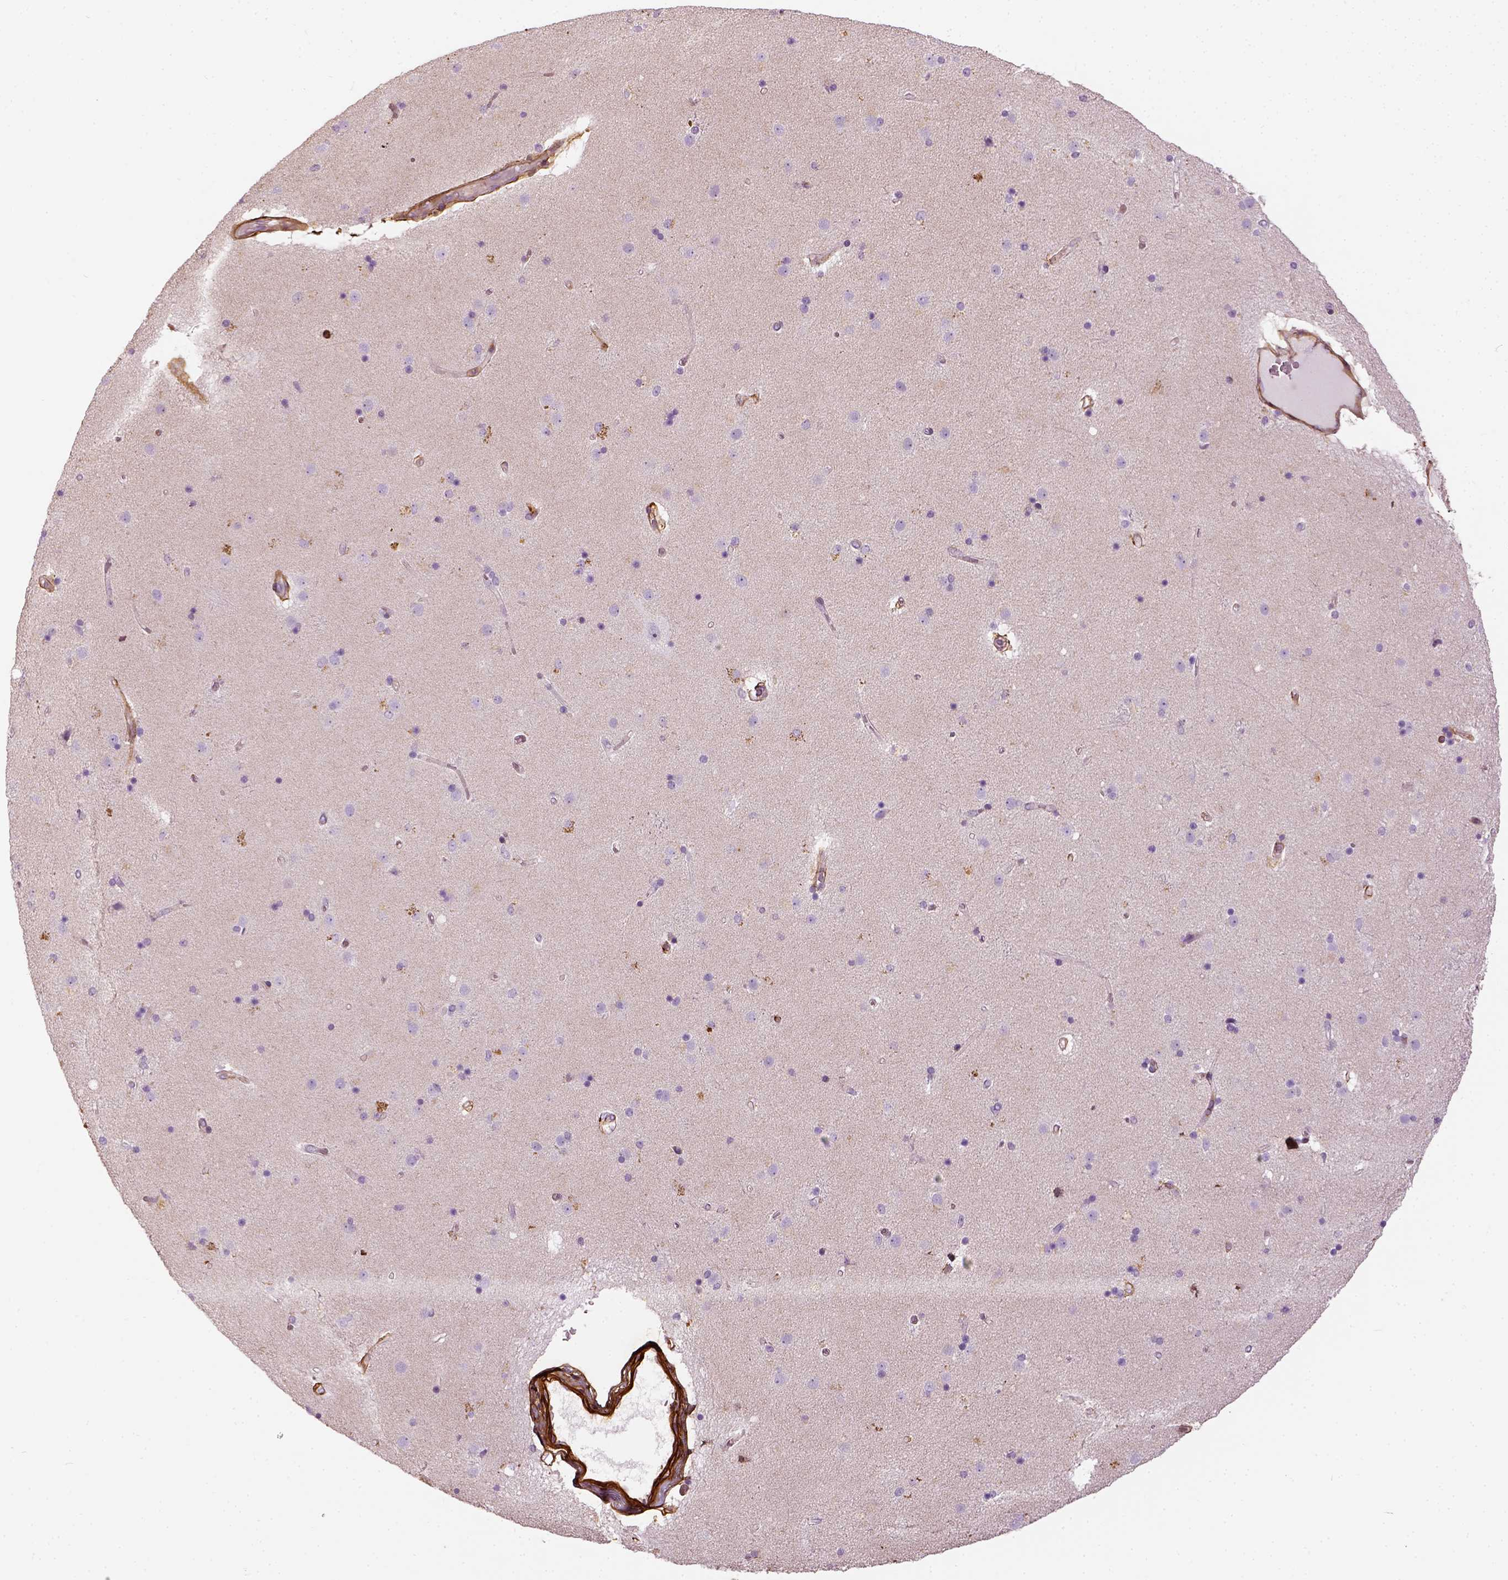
{"staining": {"intensity": "negative", "quantity": "none", "location": "none"}, "tissue": "caudate", "cell_type": "Glial cells", "image_type": "normal", "snomed": [{"axis": "morphology", "description": "Normal tissue, NOS"}, {"axis": "topography", "description": "Lateral ventricle wall"}], "caption": "A high-resolution histopathology image shows immunohistochemistry staining of unremarkable caudate, which demonstrates no significant staining in glial cells. (Stains: DAB (3,3'-diaminobenzidine) immunohistochemistry (IHC) with hematoxylin counter stain, Microscopy: brightfield microscopy at high magnification).", "gene": "COL6A2", "patient": {"sex": "female", "age": 71}}